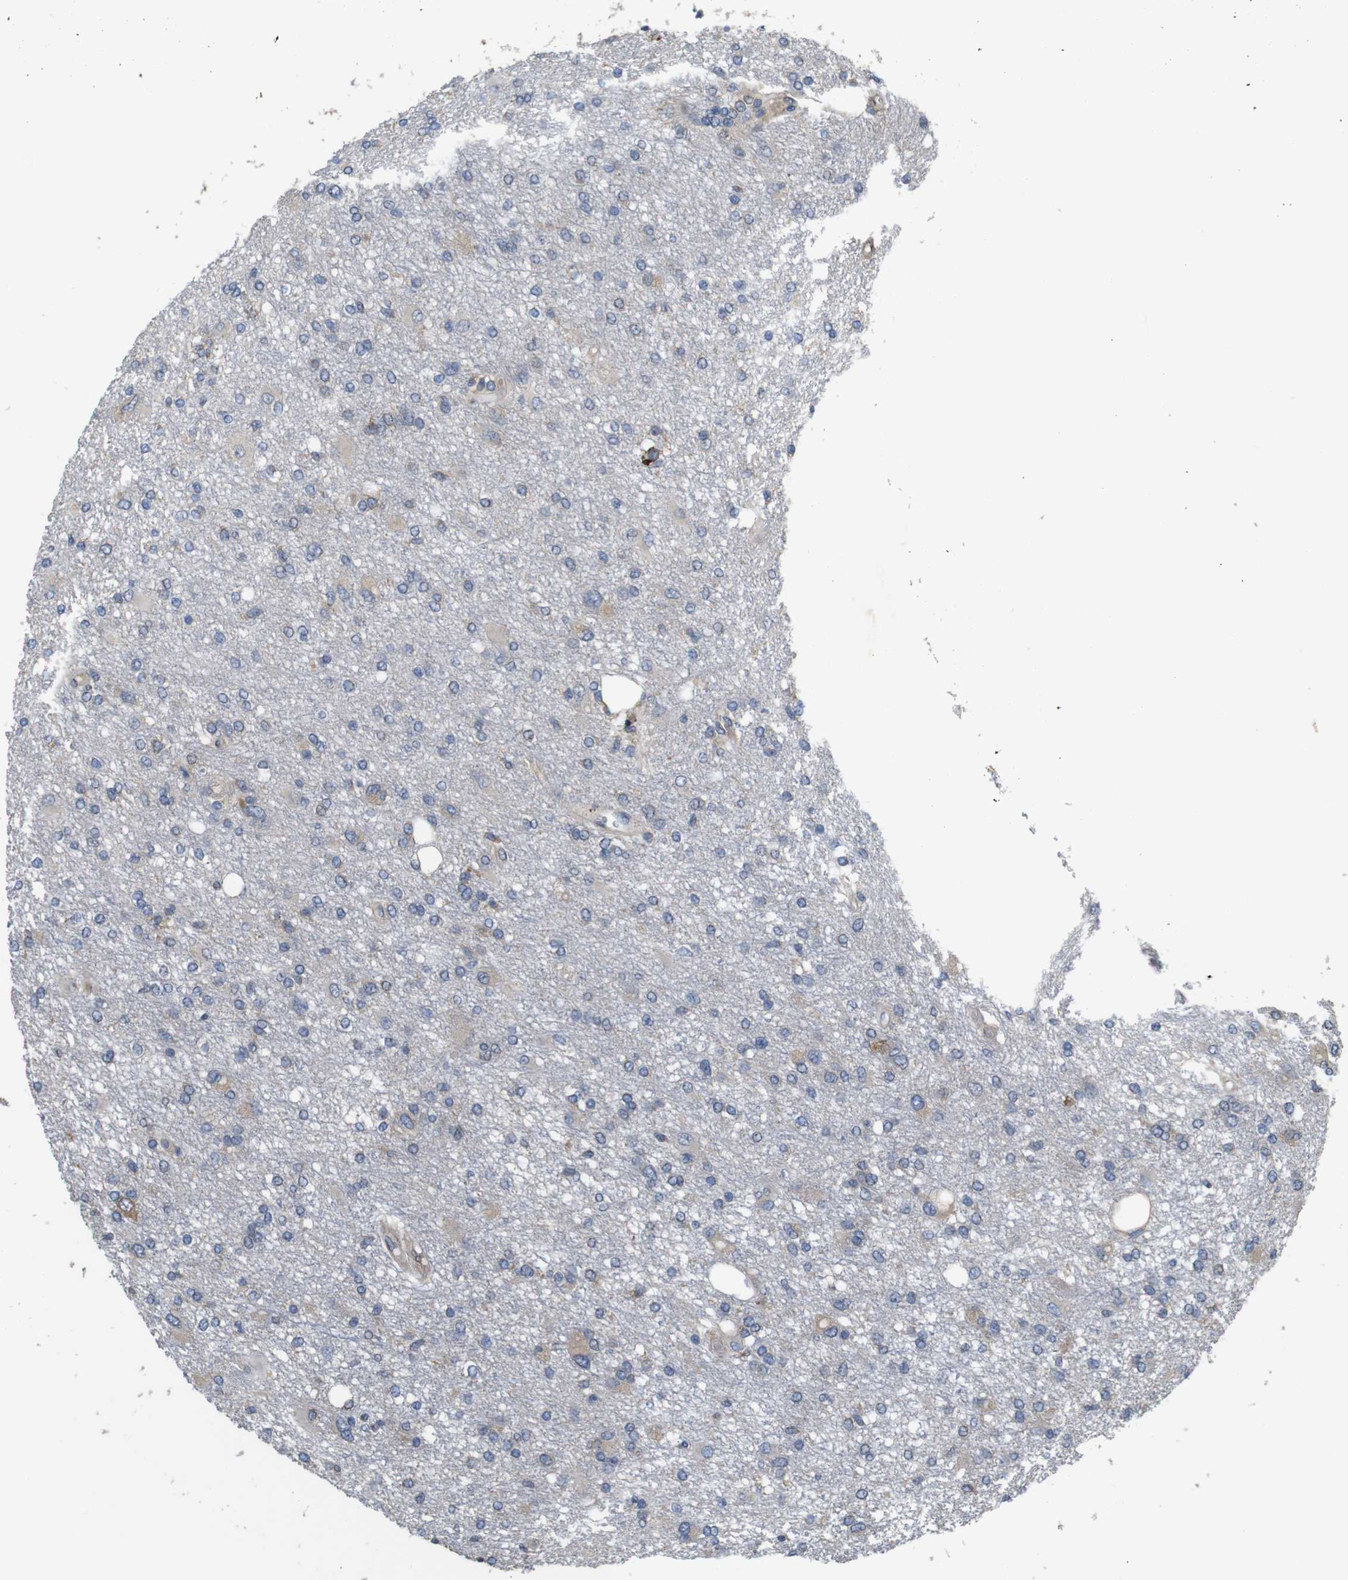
{"staining": {"intensity": "moderate", "quantity": "<25%", "location": "cytoplasmic/membranous"}, "tissue": "glioma", "cell_type": "Tumor cells", "image_type": "cancer", "snomed": [{"axis": "morphology", "description": "Glioma, malignant, High grade"}, {"axis": "topography", "description": "Brain"}], "caption": "Brown immunohistochemical staining in human high-grade glioma (malignant) exhibits moderate cytoplasmic/membranous staining in about <25% of tumor cells.", "gene": "UBE2G2", "patient": {"sex": "female", "age": 59}}